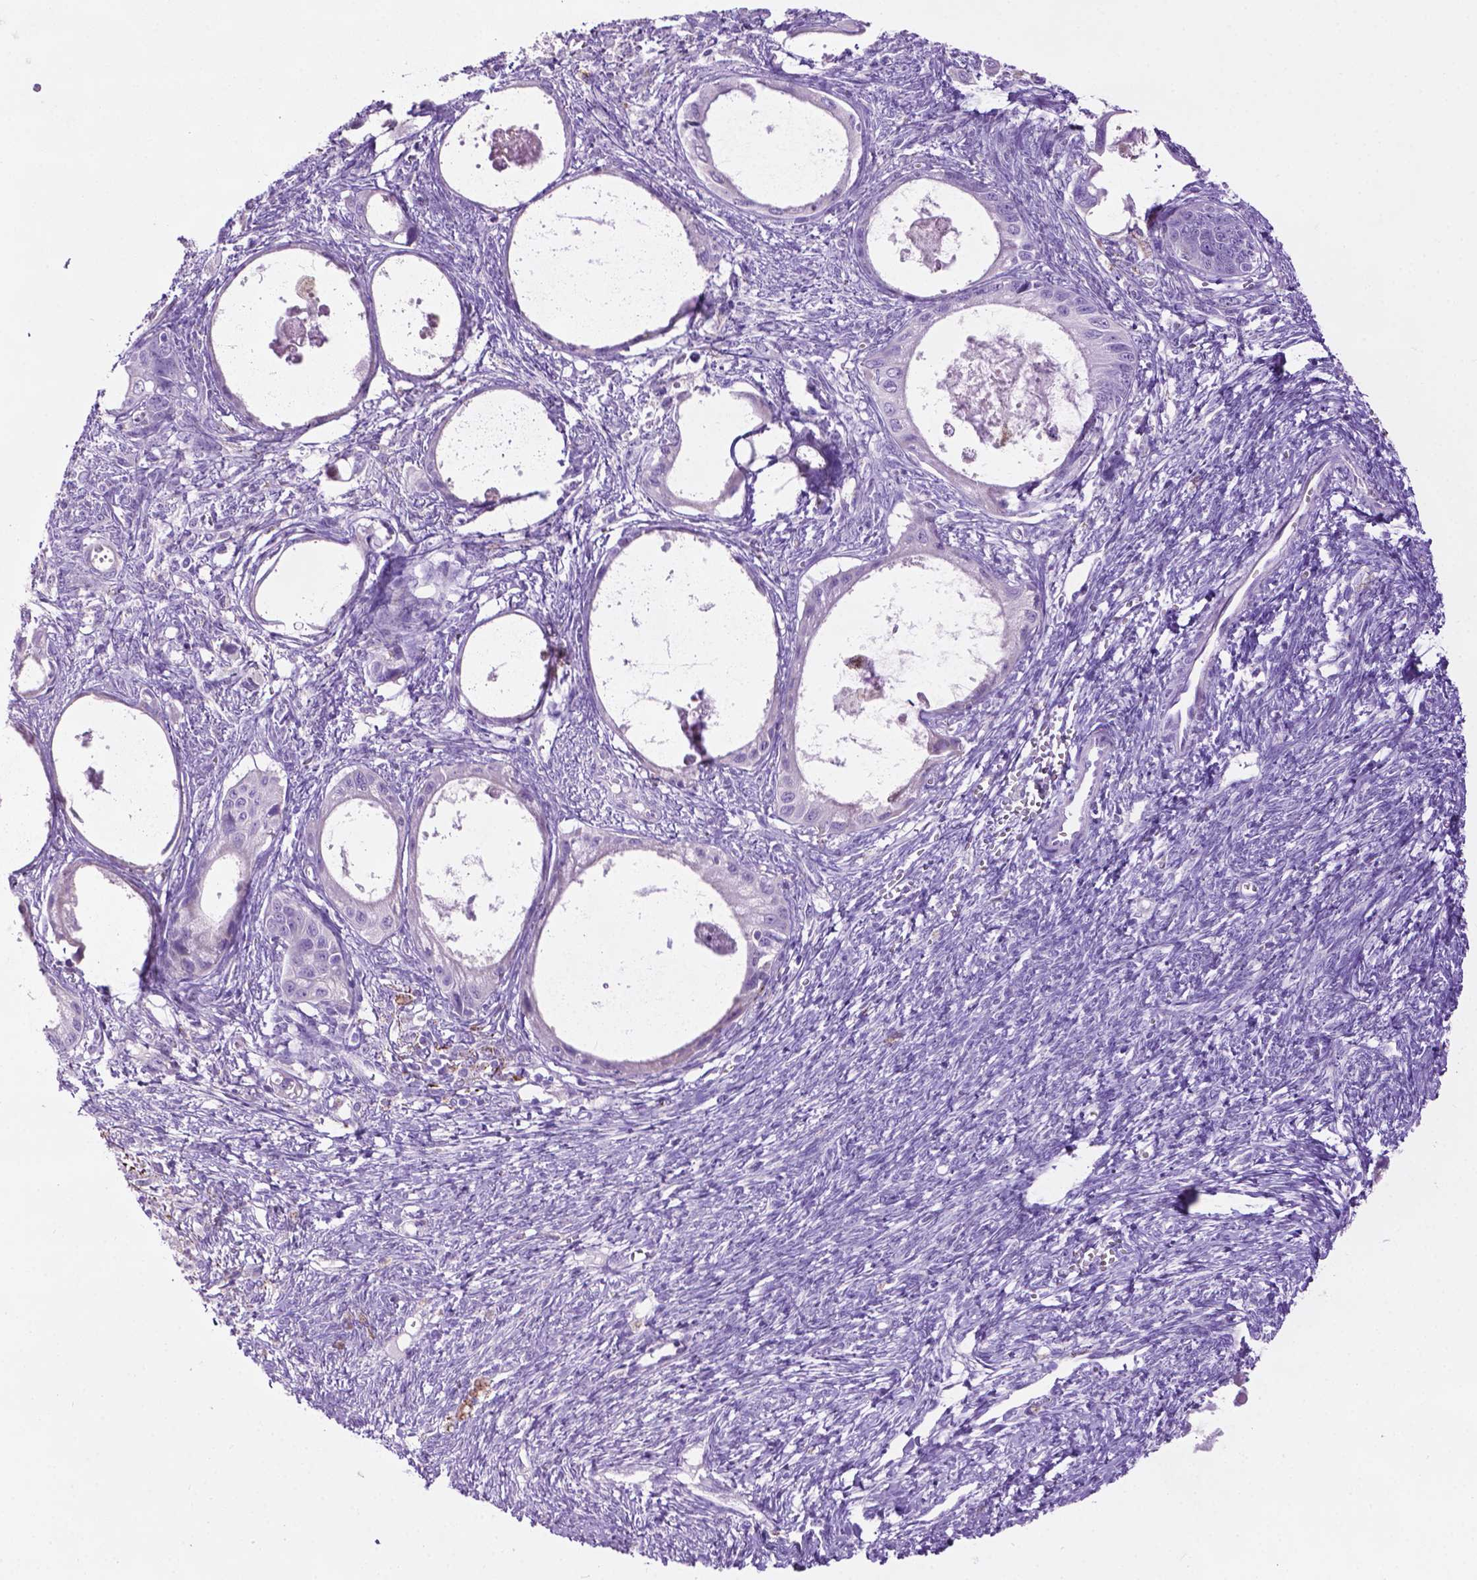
{"staining": {"intensity": "negative", "quantity": "none", "location": "none"}, "tissue": "ovarian cancer", "cell_type": "Tumor cells", "image_type": "cancer", "snomed": [{"axis": "morphology", "description": "Cystadenocarcinoma, mucinous, NOS"}, {"axis": "topography", "description": "Ovary"}], "caption": "This is a histopathology image of immunohistochemistry (IHC) staining of ovarian cancer (mucinous cystadenocarcinoma), which shows no expression in tumor cells.", "gene": "TMEM132E", "patient": {"sex": "female", "age": 64}}